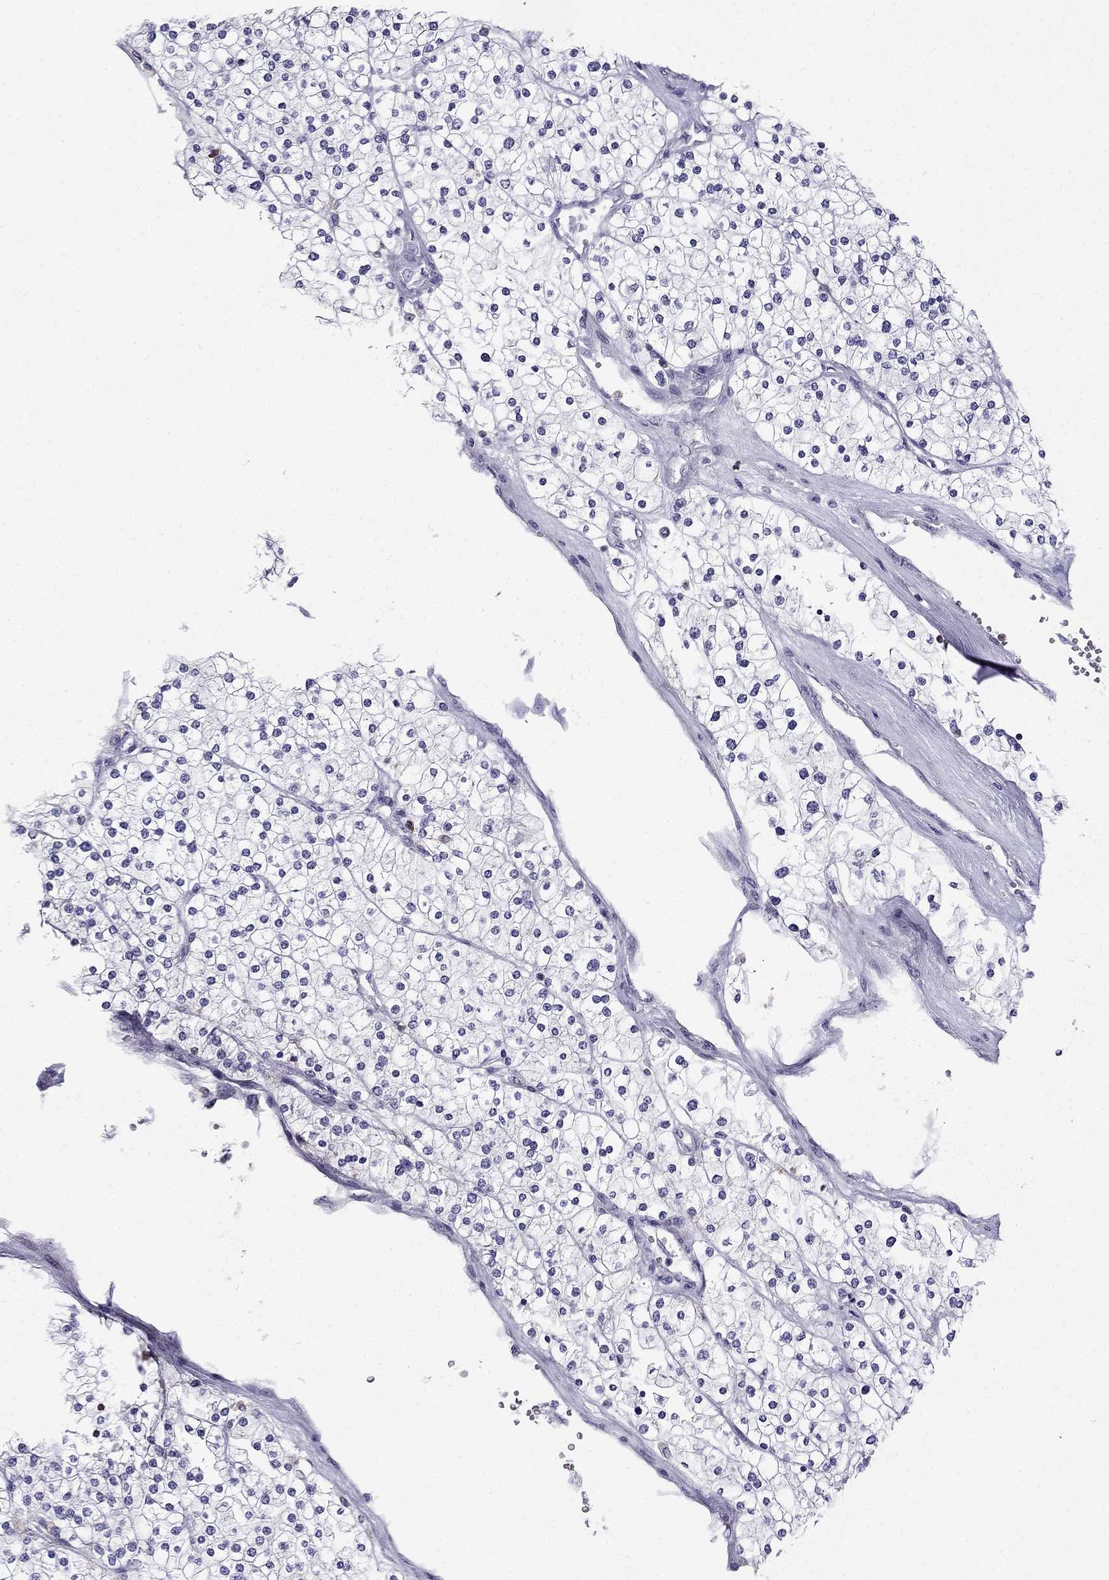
{"staining": {"intensity": "negative", "quantity": "none", "location": "none"}, "tissue": "renal cancer", "cell_type": "Tumor cells", "image_type": "cancer", "snomed": [{"axis": "morphology", "description": "Adenocarcinoma, NOS"}, {"axis": "topography", "description": "Kidney"}], "caption": "A histopathology image of human adenocarcinoma (renal) is negative for staining in tumor cells.", "gene": "CCK", "patient": {"sex": "male", "age": 80}}